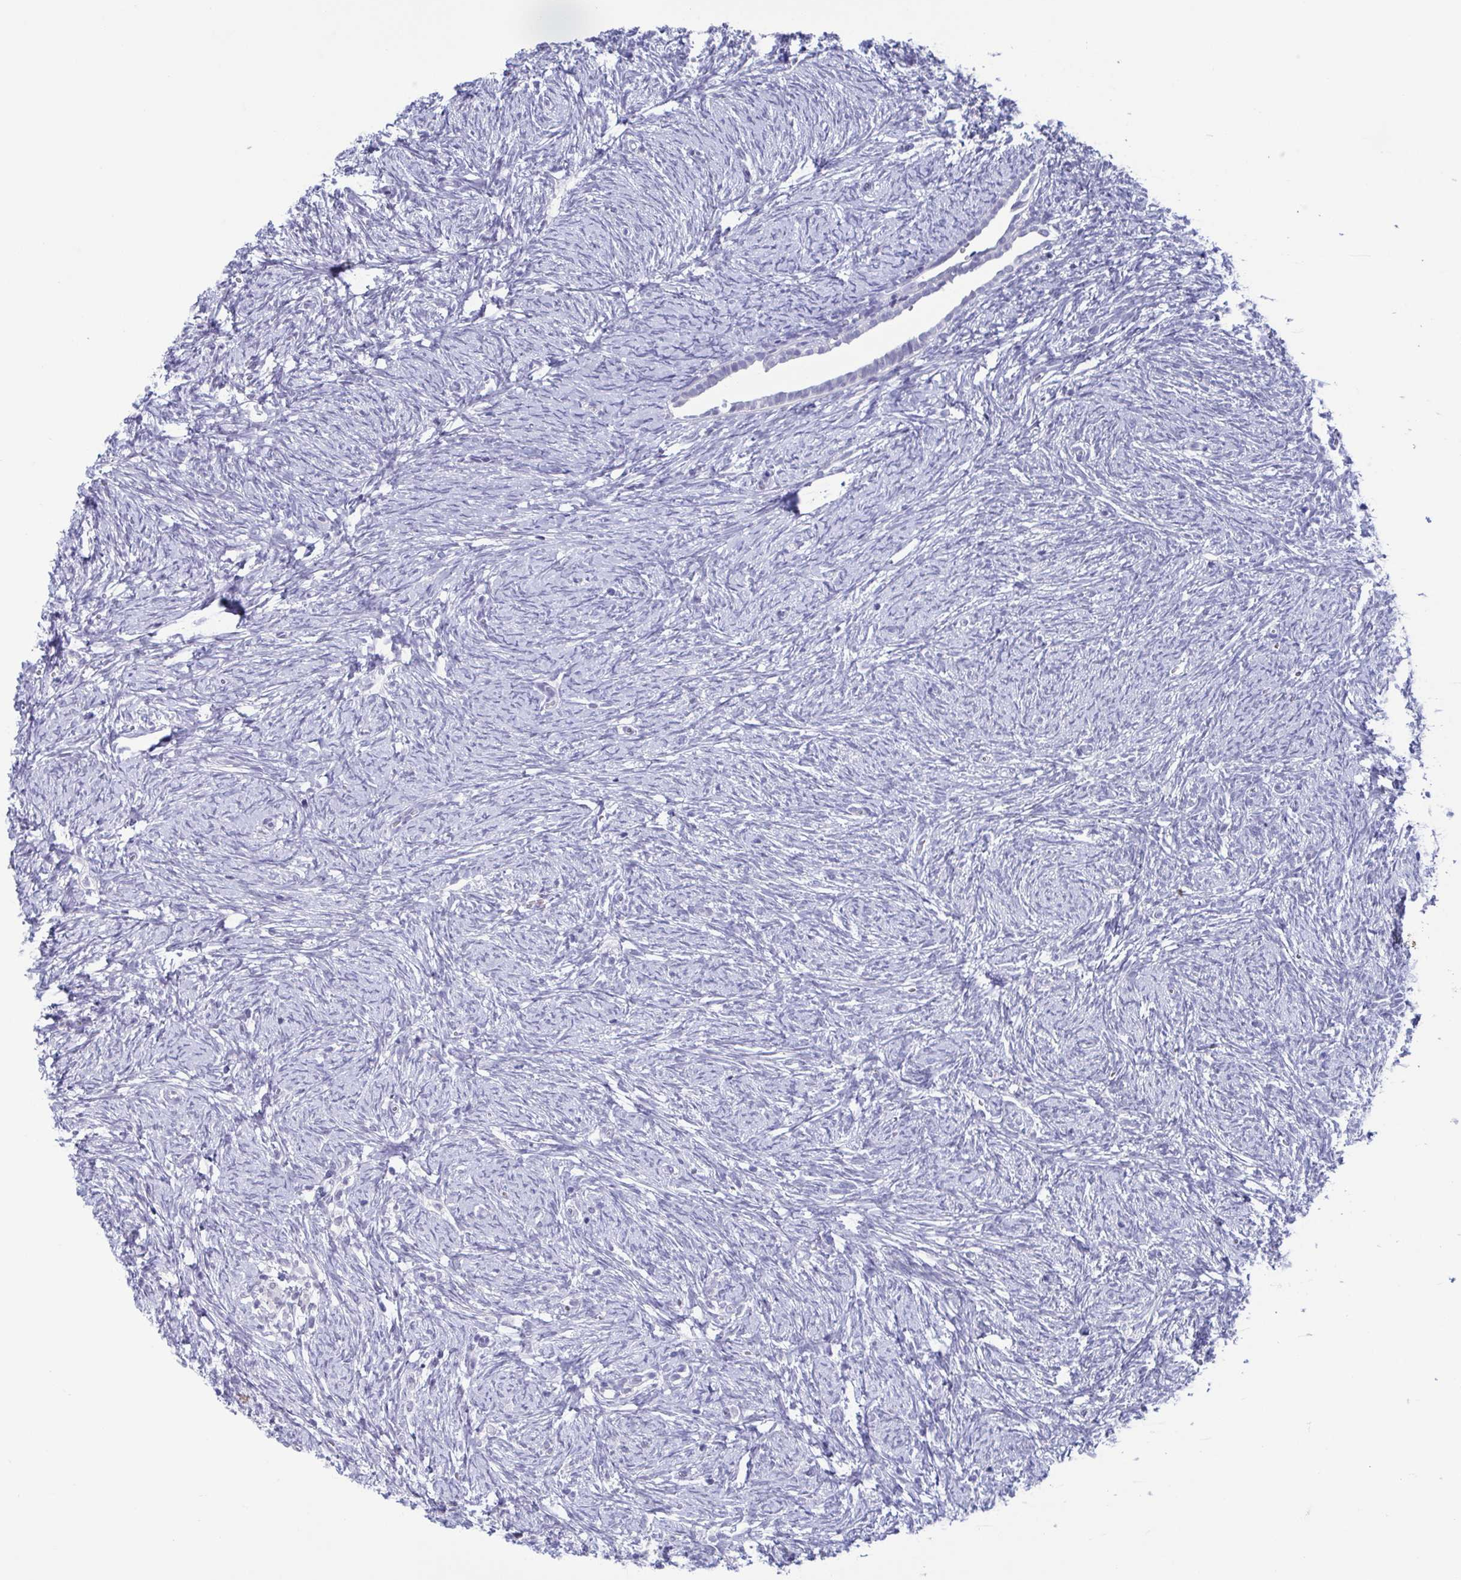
{"staining": {"intensity": "negative", "quantity": "none", "location": "none"}, "tissue": "ovary", "cell_type": "Follicle cells", "image_type": "normal", "snomed": [{"axis": "morphology", "description": "Normal tissue, NOS"}, {"axis": "topography", "description": "Ovary"}], "caption": "Protein analysis of unremarkable ovary displays no significant positivity in follicle cells.", "gene": "PERM1", "patient": {"sex": "female", "age": 41}}